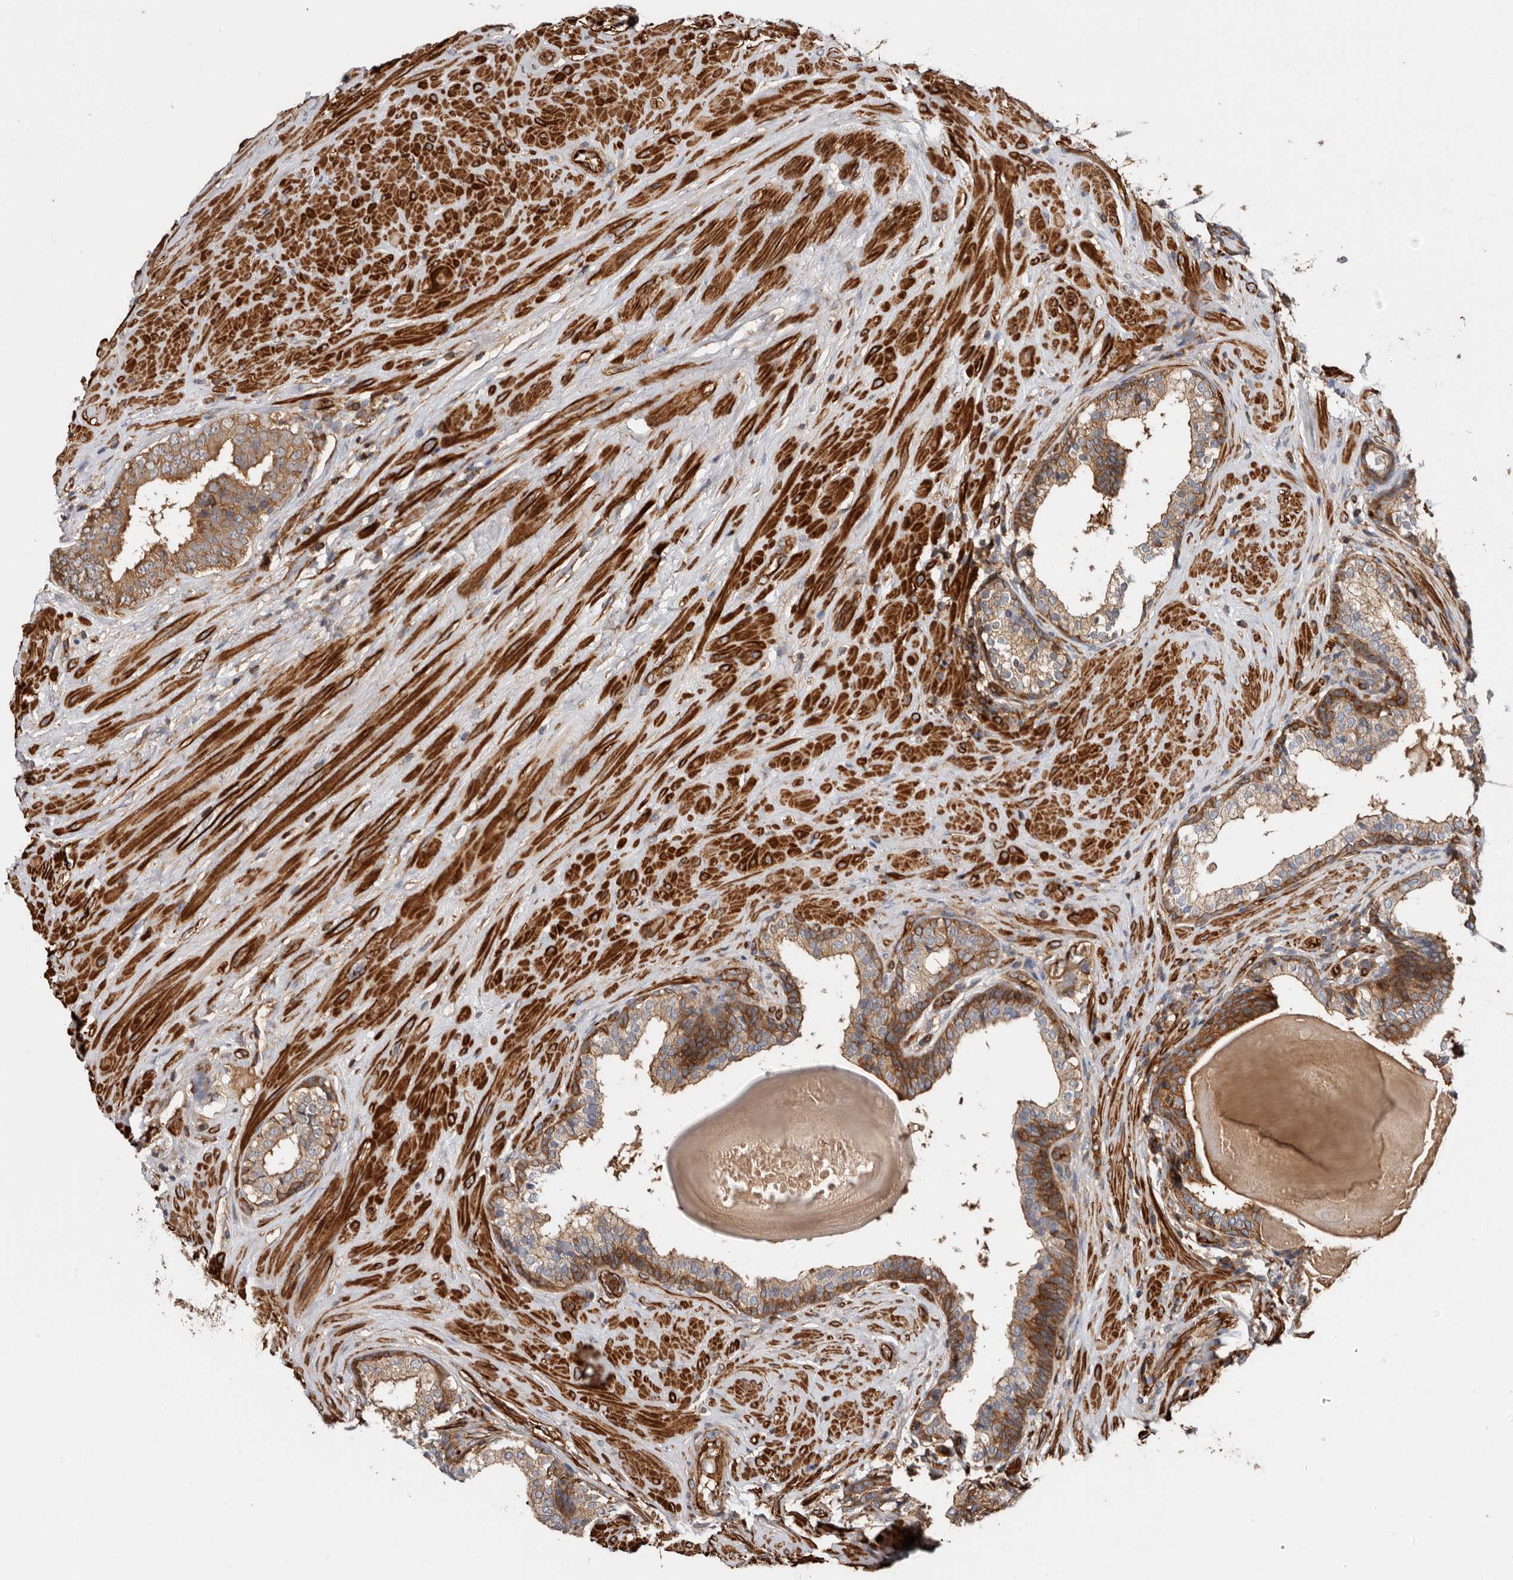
{"staining": {"intensity": "moderate", "quantity": ">75%", "location": "cytoplasmic/membranous"}, "tissue": "prostate cancer", "cell_type": "Tumor cells", "image_type": "cancer", "snomed": [{"axis": "morphology", "description": "Adenocarcinoma, High grade"}, {"axis": "topography", "description": "Prostate"}], "caption": "Prostate high-grade adenocarcinoma stained for a protein (brown) exhibits moderate cytoplasmic/membranous positive expression in approximately >75% of tumor cells.", "gene": "TMC7", "patient": {"sex": "male", "age": 56}}